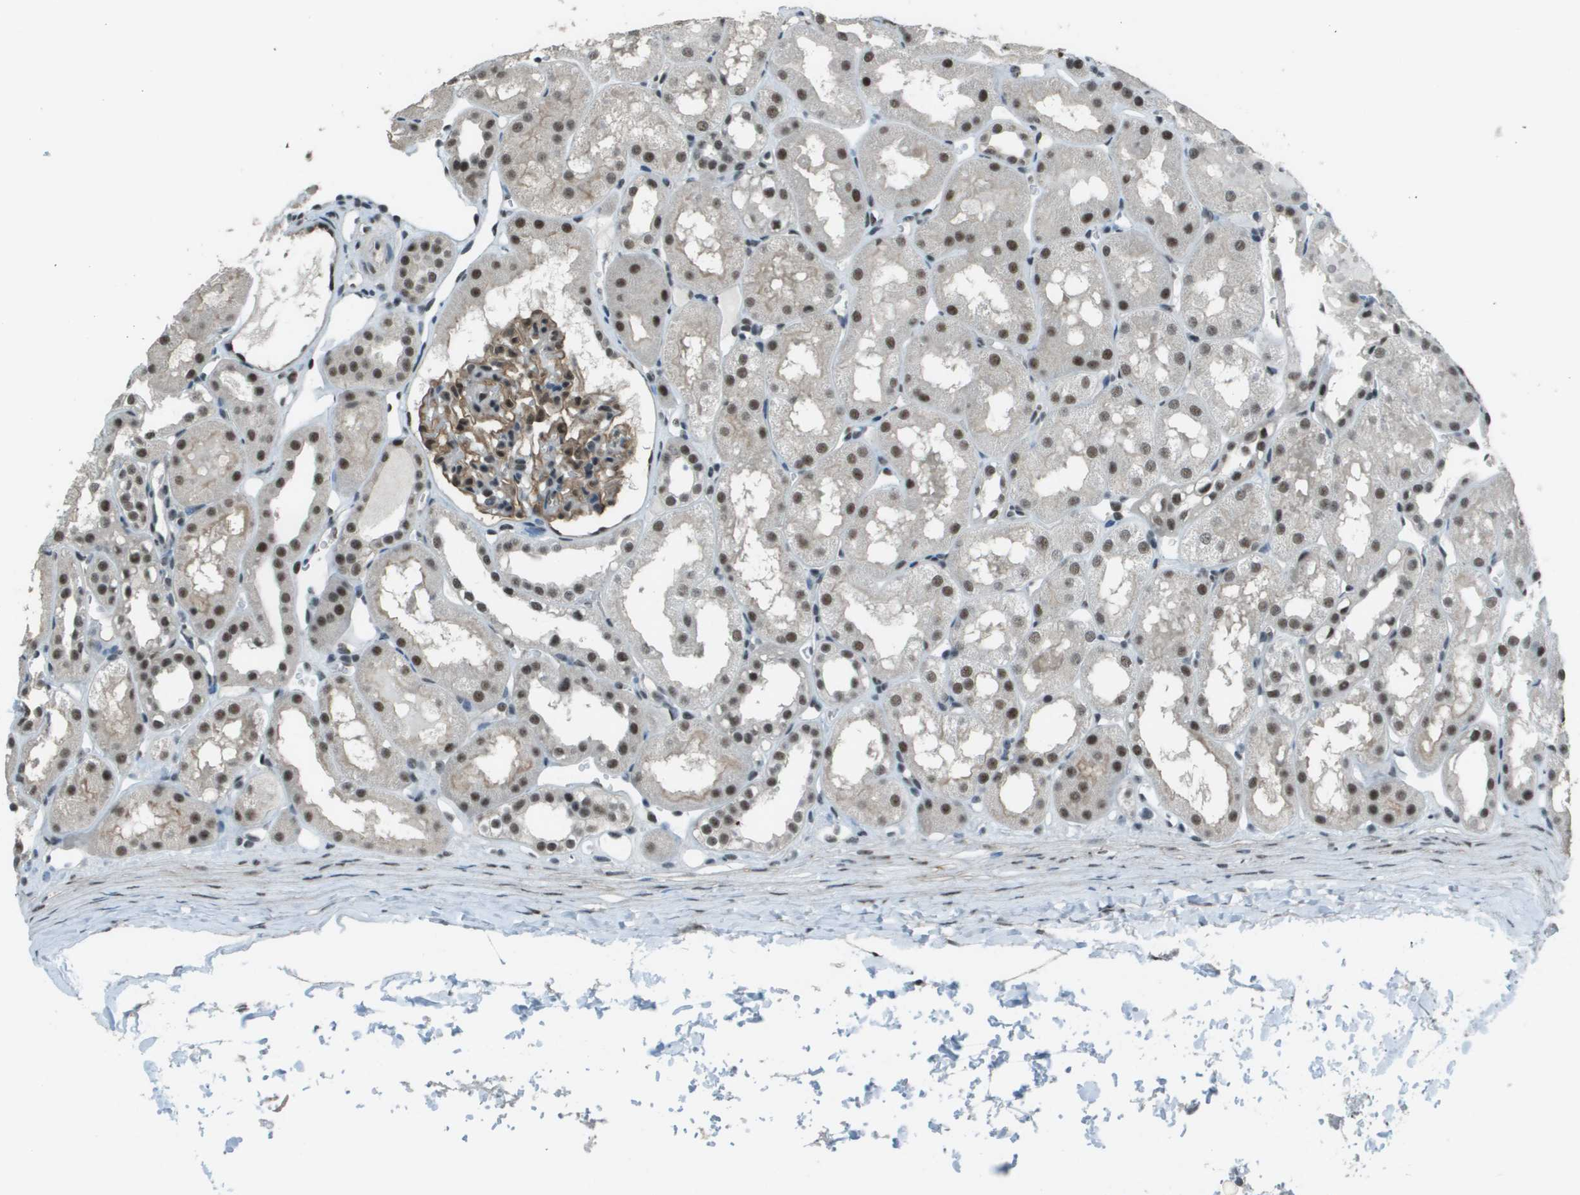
{"staining": {"intensity": "moderate", "quantity": "25%-75%", "location": "cytoplasmic/membranous,nuclear"}, "tissue": "kidney", "cell_type": "Cells in glomeruli", "image_type": "normal", "snomed": [{"axis": "morphology", "description": "Normal tissue, NOS"}, {"axis": "topography", "description": "Kidney"}, {"axis": "topography", "description": "Urinary bladder"}], "caption": "Kidney stained with a brown dye exhibits moderate cytoplasmic/membranous,nuclear positive expression in approximately 25%-75% of cells in glomeruli.", "gene": "DEPDC1", "patient": {"sex": "male", "age": 16}}